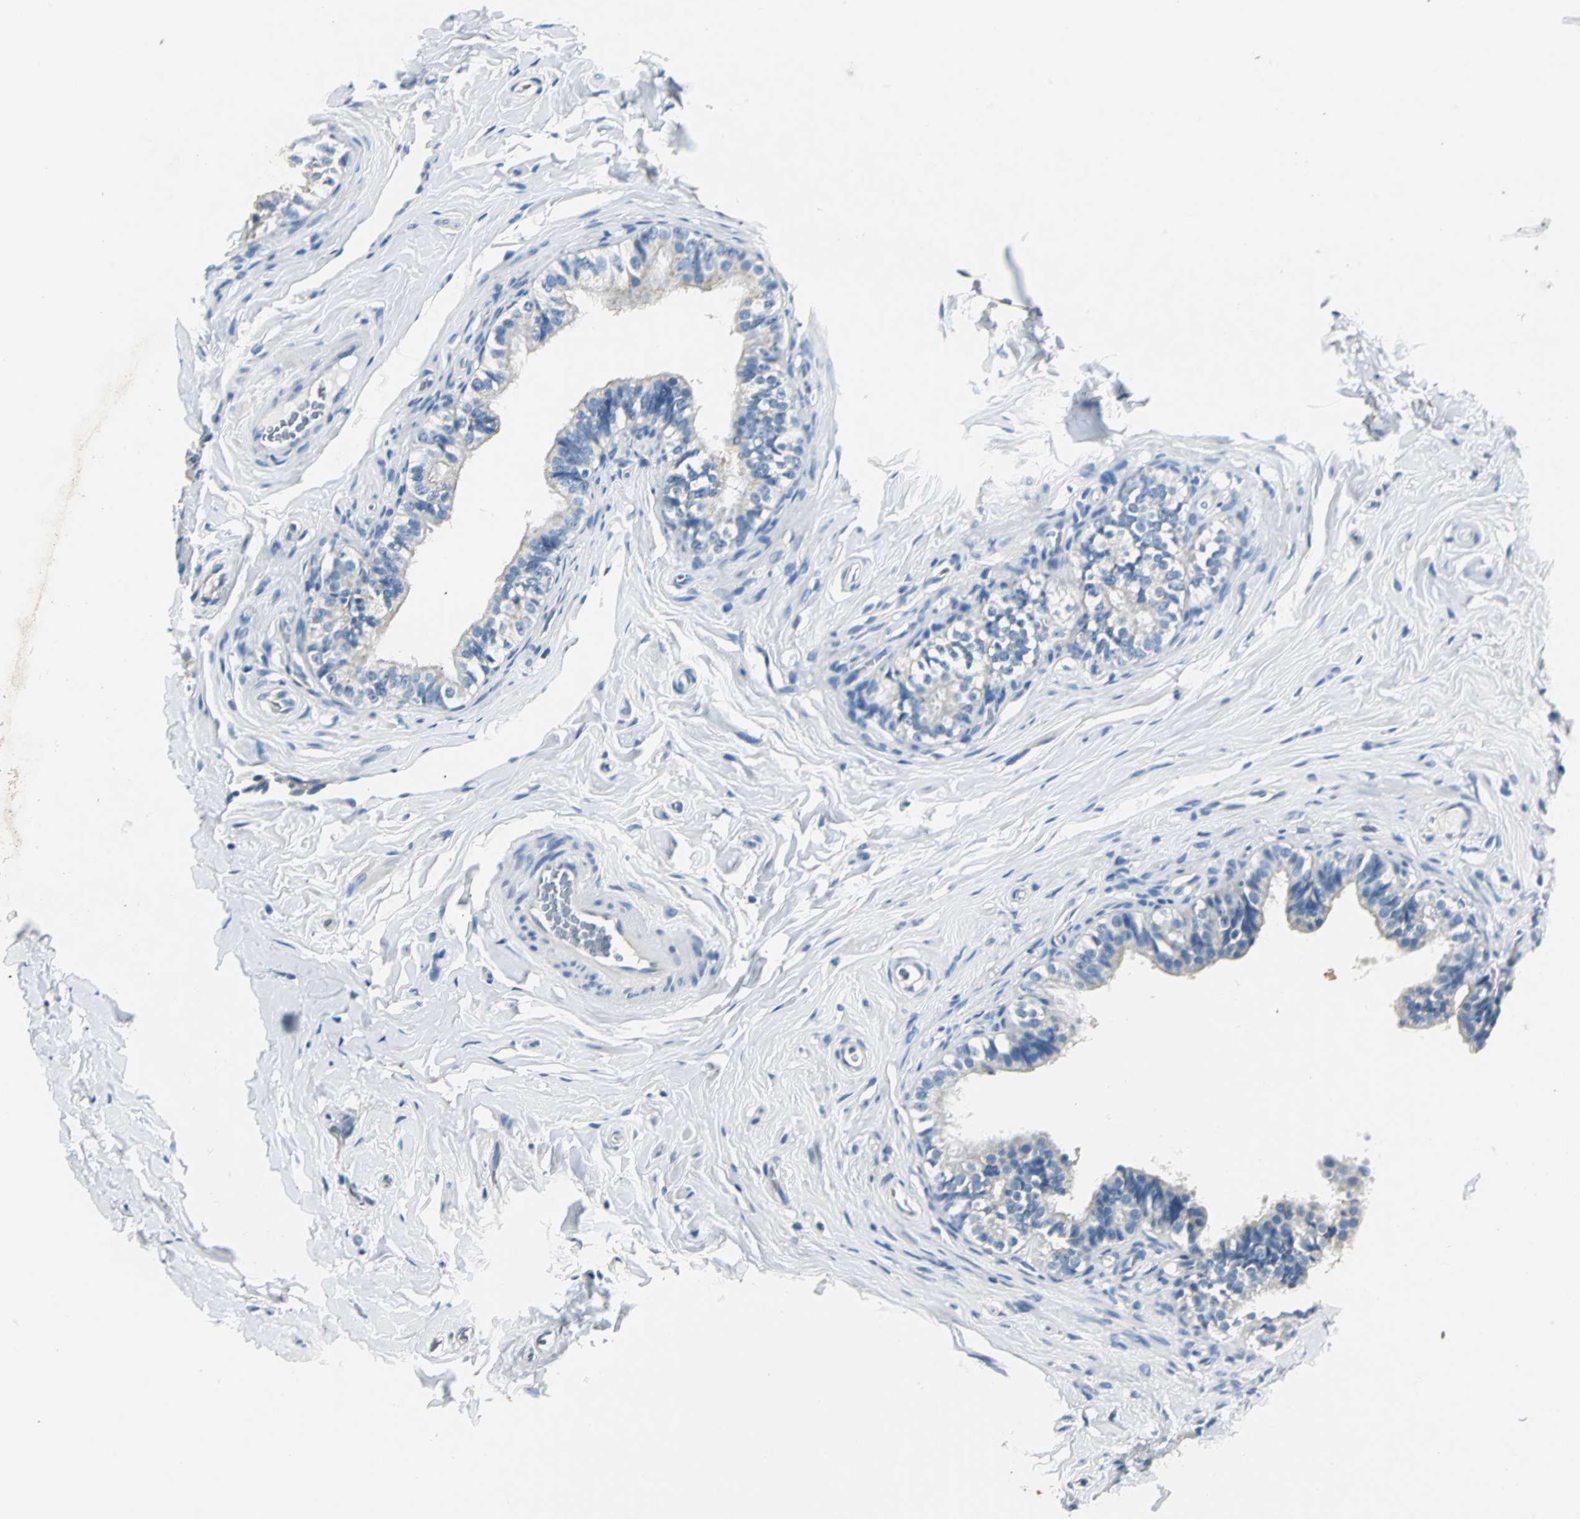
{"staining": {"intensity": "weak", "quantity": "25%-75%", "location": "cytoplasmic/membranous"}, "tissue": "epididymis", "cell_type": "Glandular cells", "image_type": "normal", "snomed": [{"axis": "morphology", "description": "Normal tissue, NOS"}, {"axis": "topography", "description": "Soft tissue"}, {"axis": "topography", "description": "Epididymis"}], "caption": "Immunohistochemical staining of benign human epididymis displays 25%-75% levels of weak cytoplasmic/membranous protein expression in about 25%-75% of glandular cells. The protein of interest is shown in brown color, while the nuclei are stained blue.", "gene": "RIPOR1", "patient": {"sex": "male", "age": 26}}